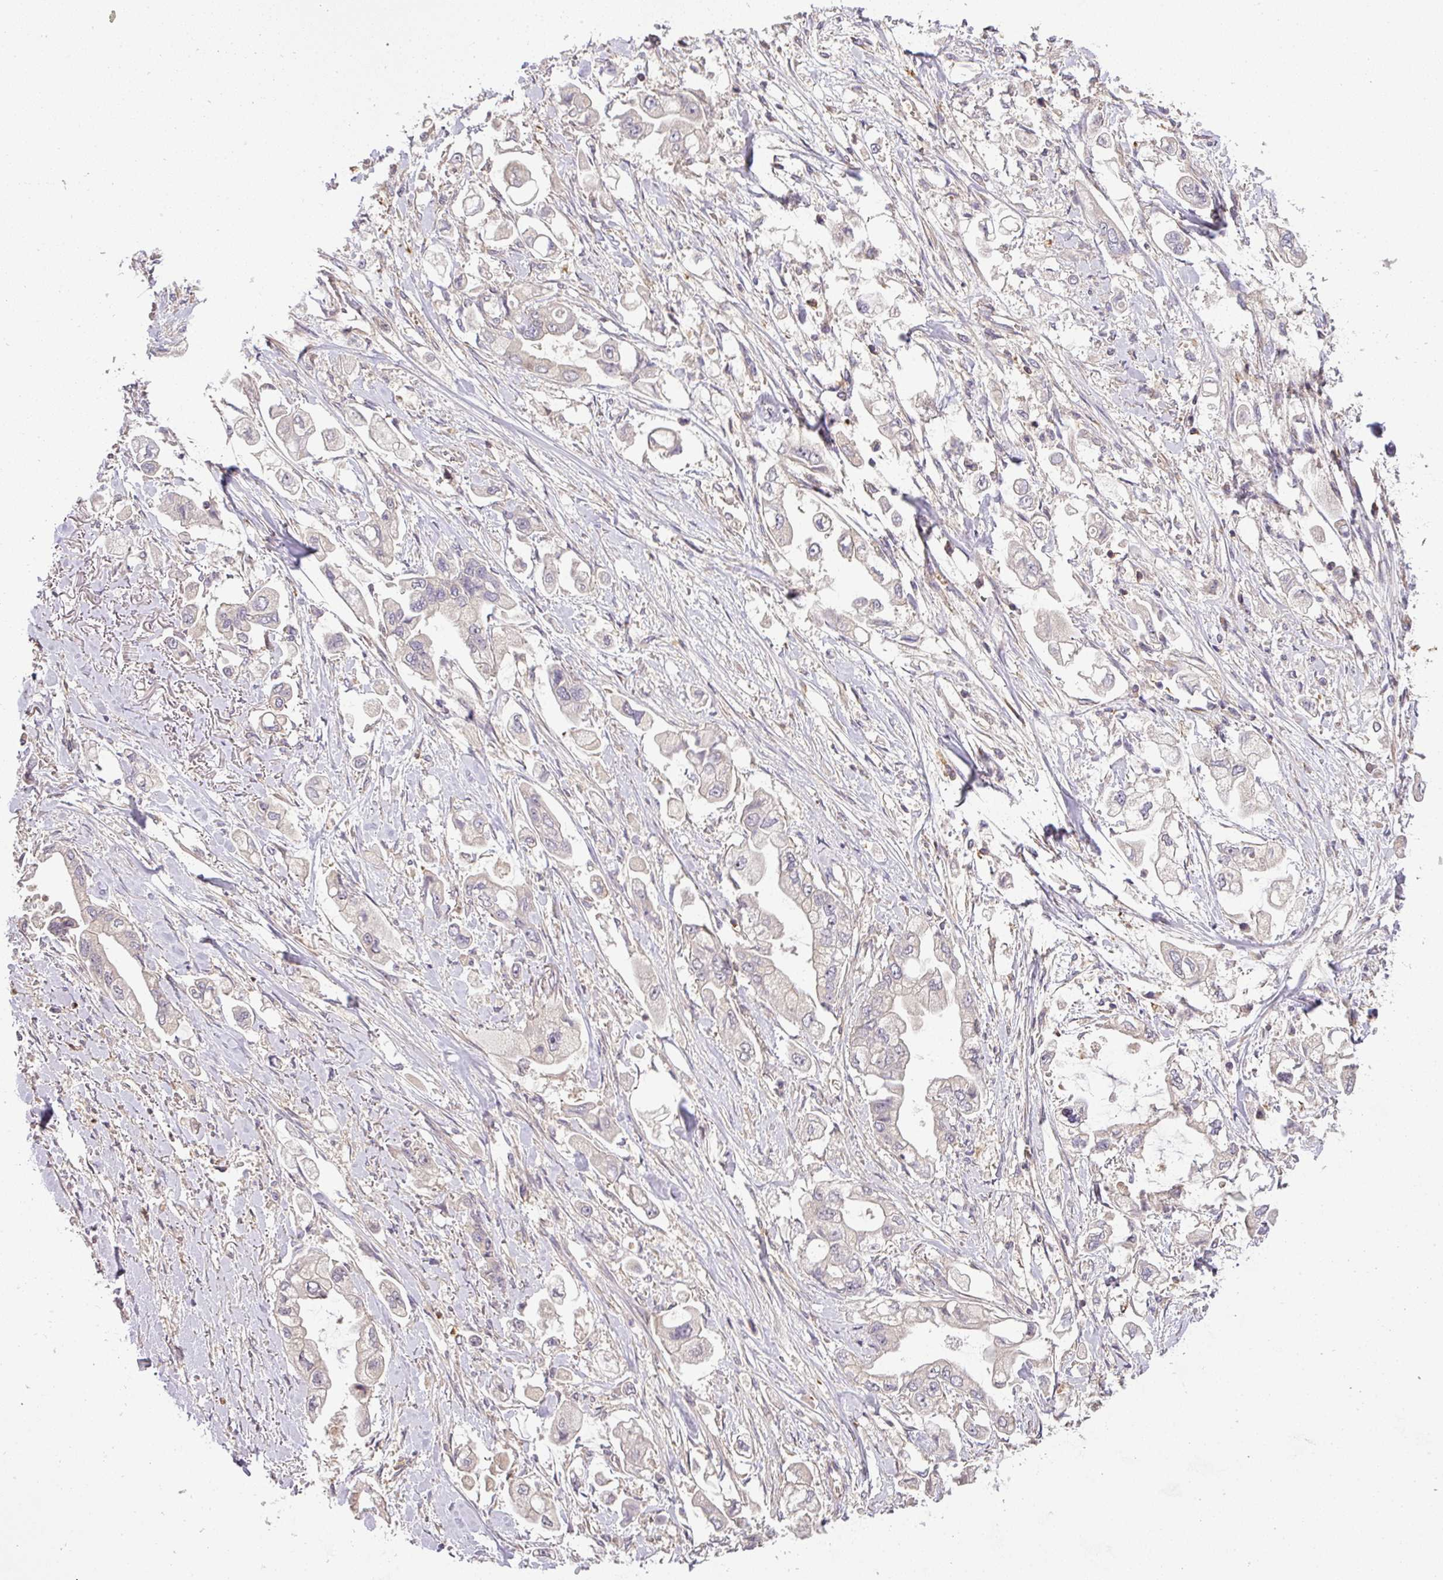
{"staining": {"intensity": "negative", "quantity": "none", "location": "none"}, "tissue": "stomach cancer", "cell_type": "Tumor cells", "image_type": "cancer", "snomed": [{"axis": "morphology", "description": "Adenocarcinoma, NOS"}, {"axis": "topography", "description": "Stomach"}], "caption": "DAB (3,3'-diaminobenzidine) immunohistochemical staining of human adenocarcinoma (stomach) exhibits no significant staining in tumor cells. The staining is performed using DAB brown chromogen with nuclei counter-stained in using hematoxylin.", "gene": "TCL1B", "patient": {"sex": "male", "age": 62}}